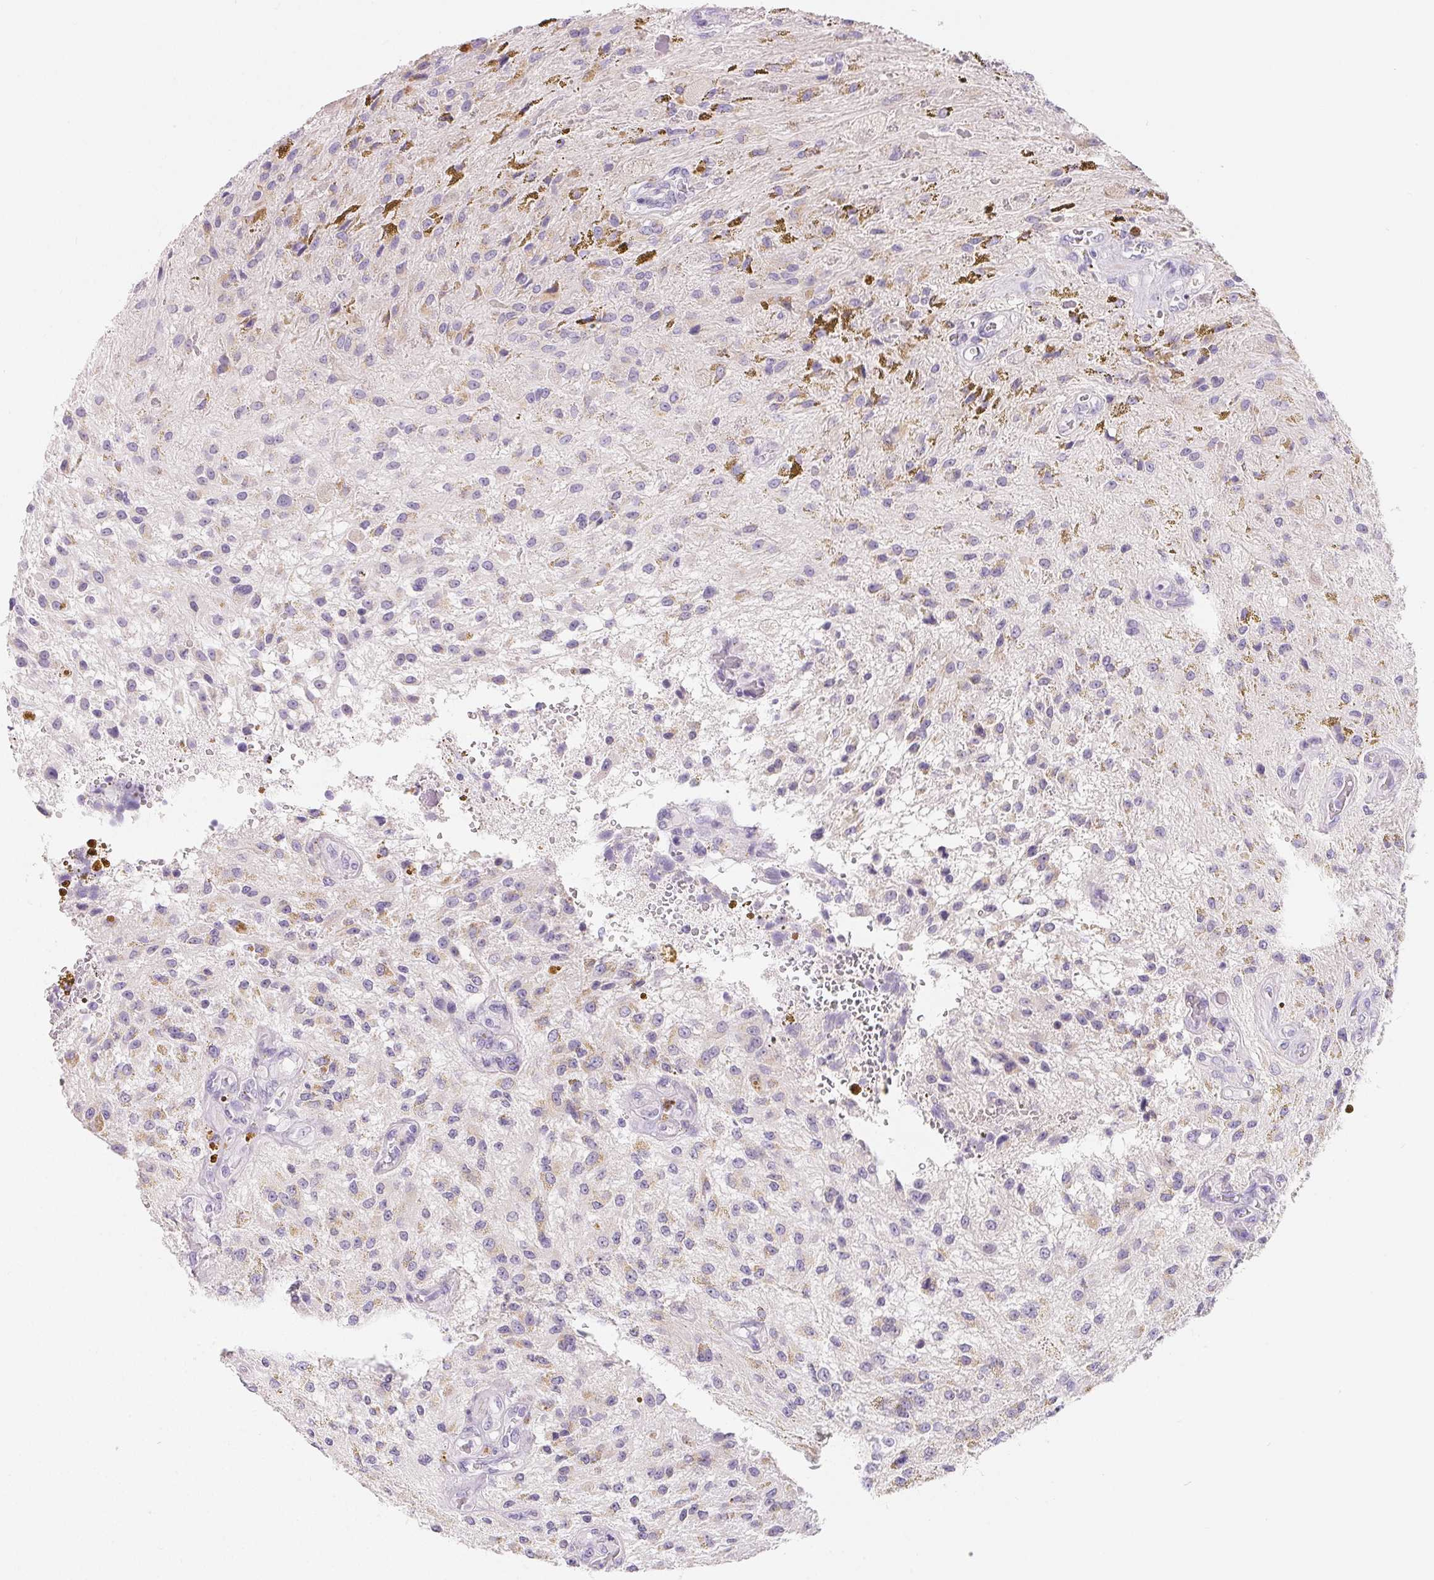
{"staining": {"intensity": "negative", "quantity": "none", "location": "none"}, "tissue": "glioma", "cell_type": "Tumor cells", "image_type": "cancer", "snomed": [{"axis": "morphology", "description": "Glioma, malignant, Low grade"}, {"axis": "topography", "description": "Cerebellum"}], "caption": "A photomicrograph of human malignant low-grade glioma is negative for staining in tumor cells. The staining was performed using DAB to visualize the protein expression in brown, while the nuclei were stained in blue with hematoxylin (Magnification: 20x).", "gene": "SPACA5B", "patient": {"sex": "female", "age": 14}}